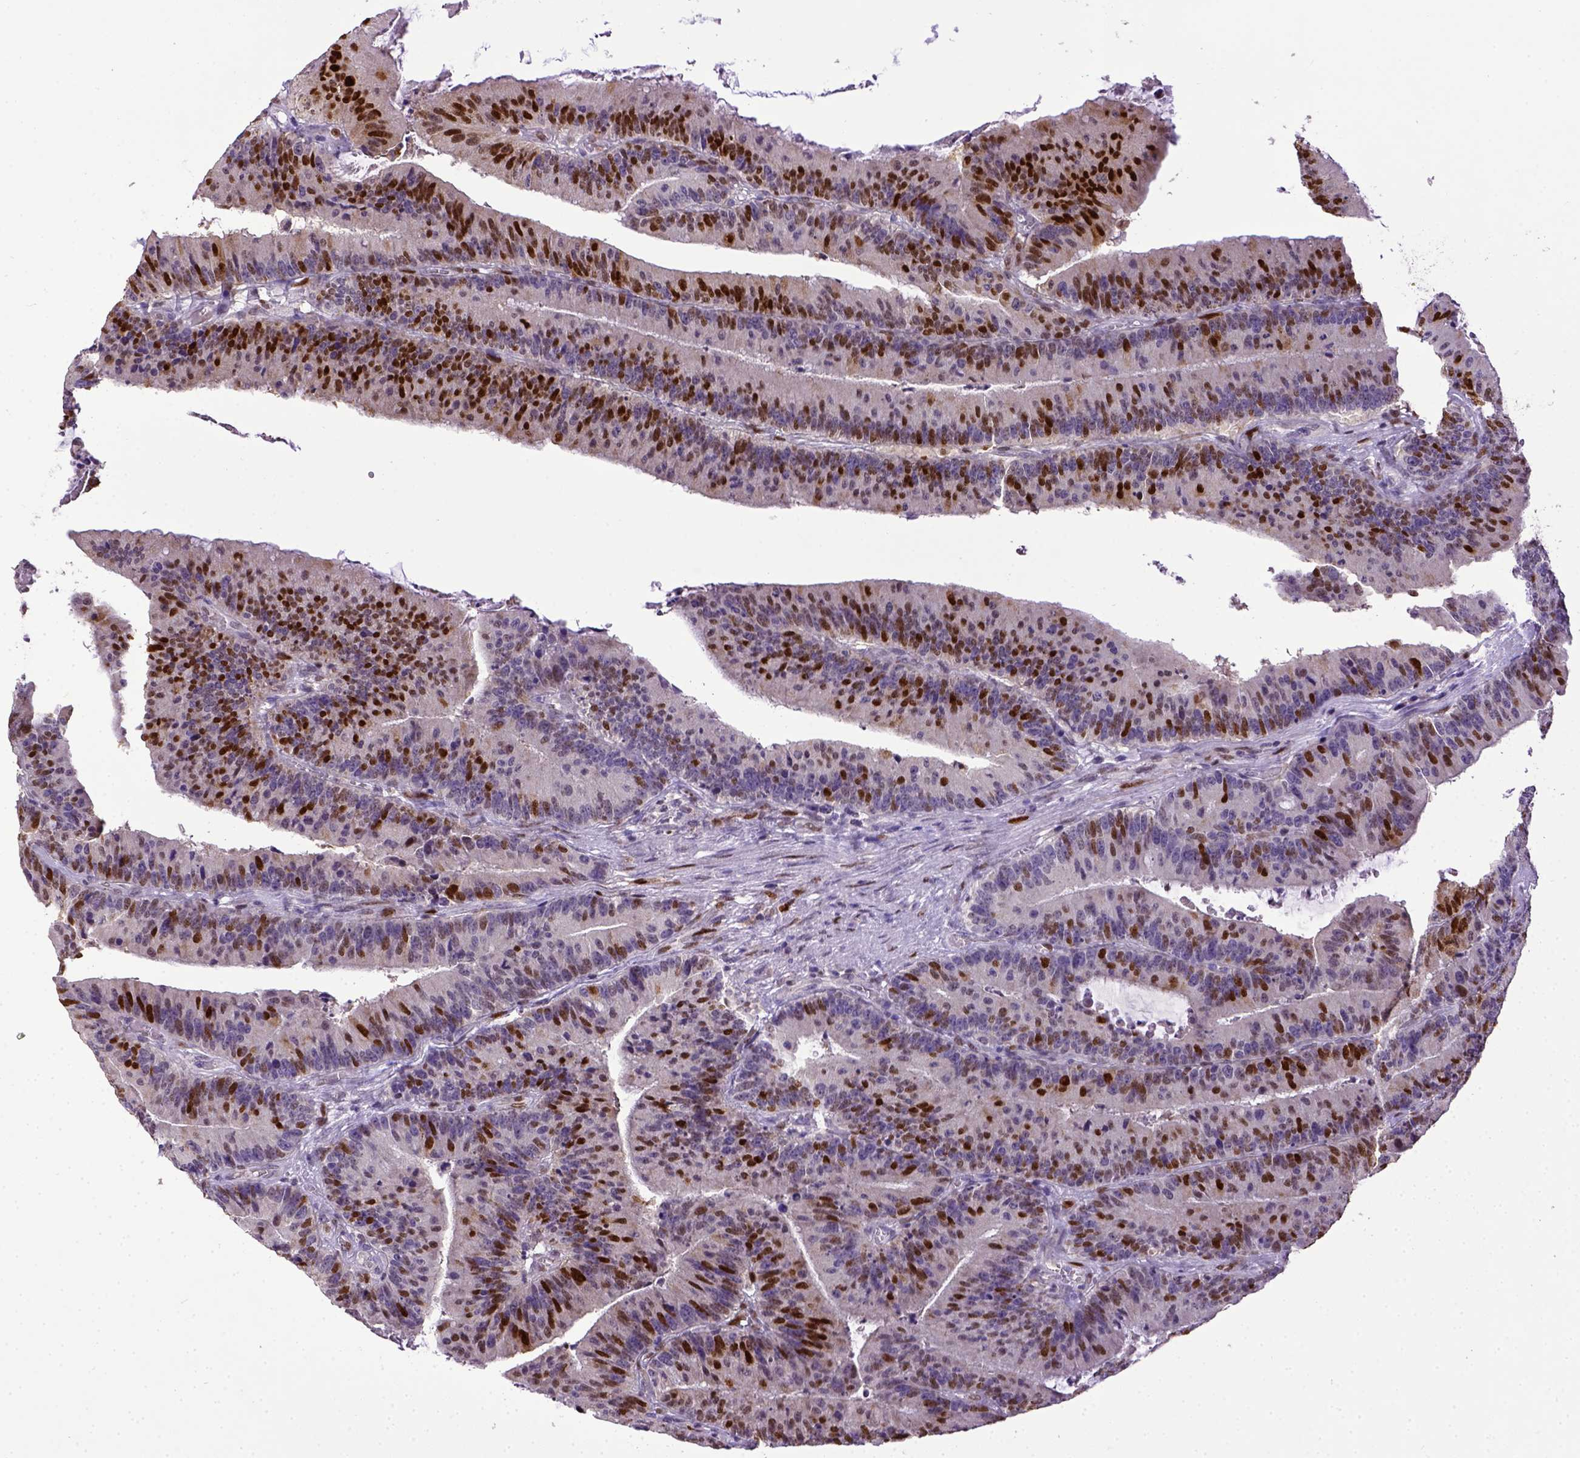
{"staining": {"intensity": "strong", "quantity": "25%-75%", "location": "nuclear"}, "tissue": "colorectal cancer", "cell_type": "Tumor cells", "image_type": "cancer", "snomed": [{"axis": "morphology", "description": "Adenocarcinoma, NOS"}, {"axis": "topography", "description": "Colon"}], "caption": "Colorectal cancer stained with a protein marker shows strong staining in tumor cells.", "gene": "CDKN1A", "patient": {"sex": "female", "age": 78}}